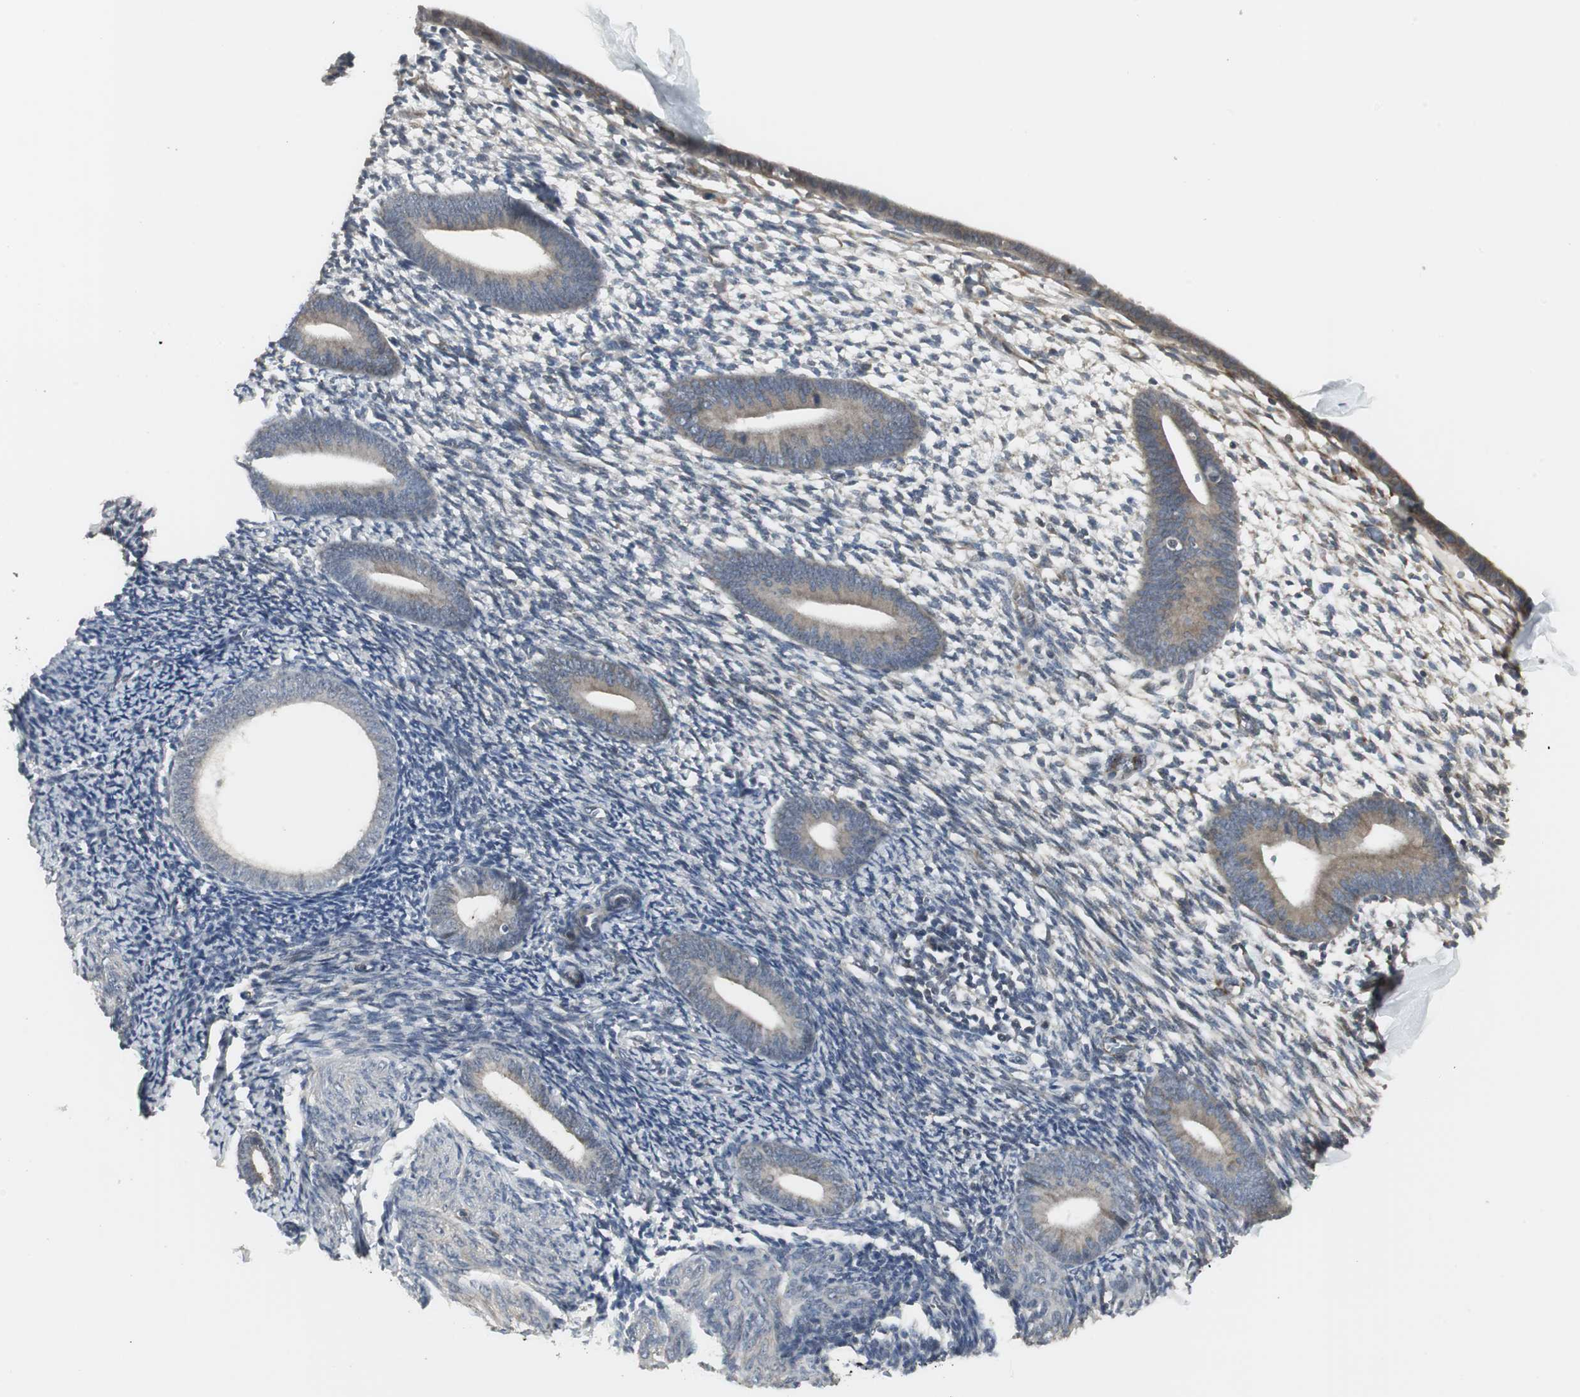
{"staining": {"intensity": "weak", "quantity": "<25%", "location": "cytoplasmic/membranous"}, "tissue": "endometrium", "cell_type": "Cells in endometrial stroma", "image_type": "normal", "snomed": [{"axis": "morphology", "description": "Normal tissue, NOS"}, {"axis": "topography", "description": "Endometrium"}], "caption": "DAB immunohistochemical staining of unremarkable human endometrium shows no significant positivity in cells in endometrial stroma. The staining was performed using DAB (3,3'-diaminobenzidine) to visualize the protein expression in brown, while the nuclei were stained in blue with hematoxylin (Magnification: 20x).", "gene": "SCYL3", "patient": {"sex": "female", "age": 57}}